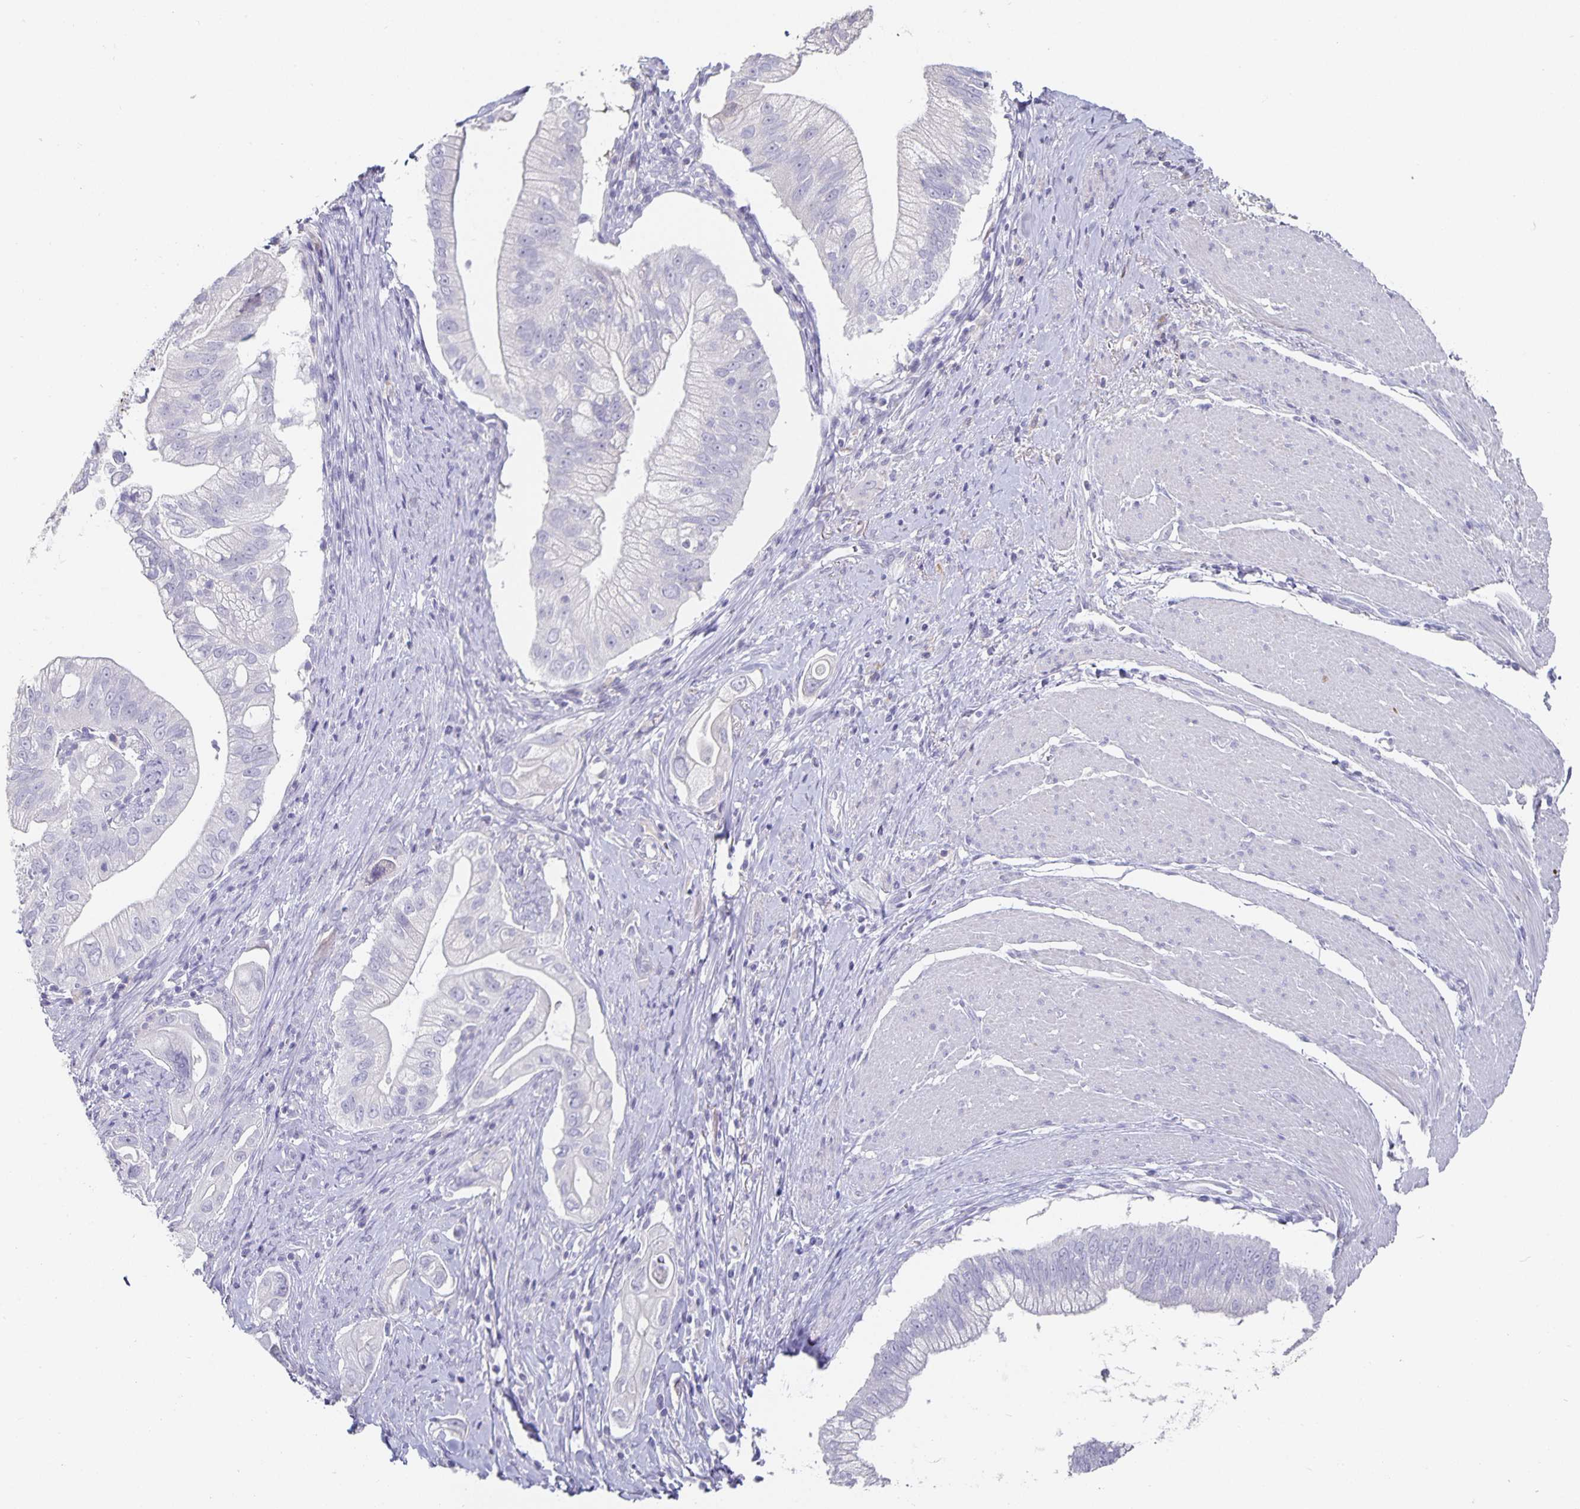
{"staining": {"intensity": "negative", "quantity": "none", "location": "none"}, "tissue": "pancreatic cancer", "cell_type": "Tumor cells", "image_type": "cancer", "snomed": [{"axis": "morphology", "description": "Adenocarcinoma, NOS"}, {"axis": "topography", "description": "Pancreas"}], "caption": "This image is of pancreatic cancer stained with IHC to label a protein in brown with the nuclei are counter-stained blue. There is no expression in tumor cells. (DAB (3,3'-diaminobenzidine) IHC, high magnification).", "gene": "CHGA", "patient": {"sex": "male", "age": 70}}